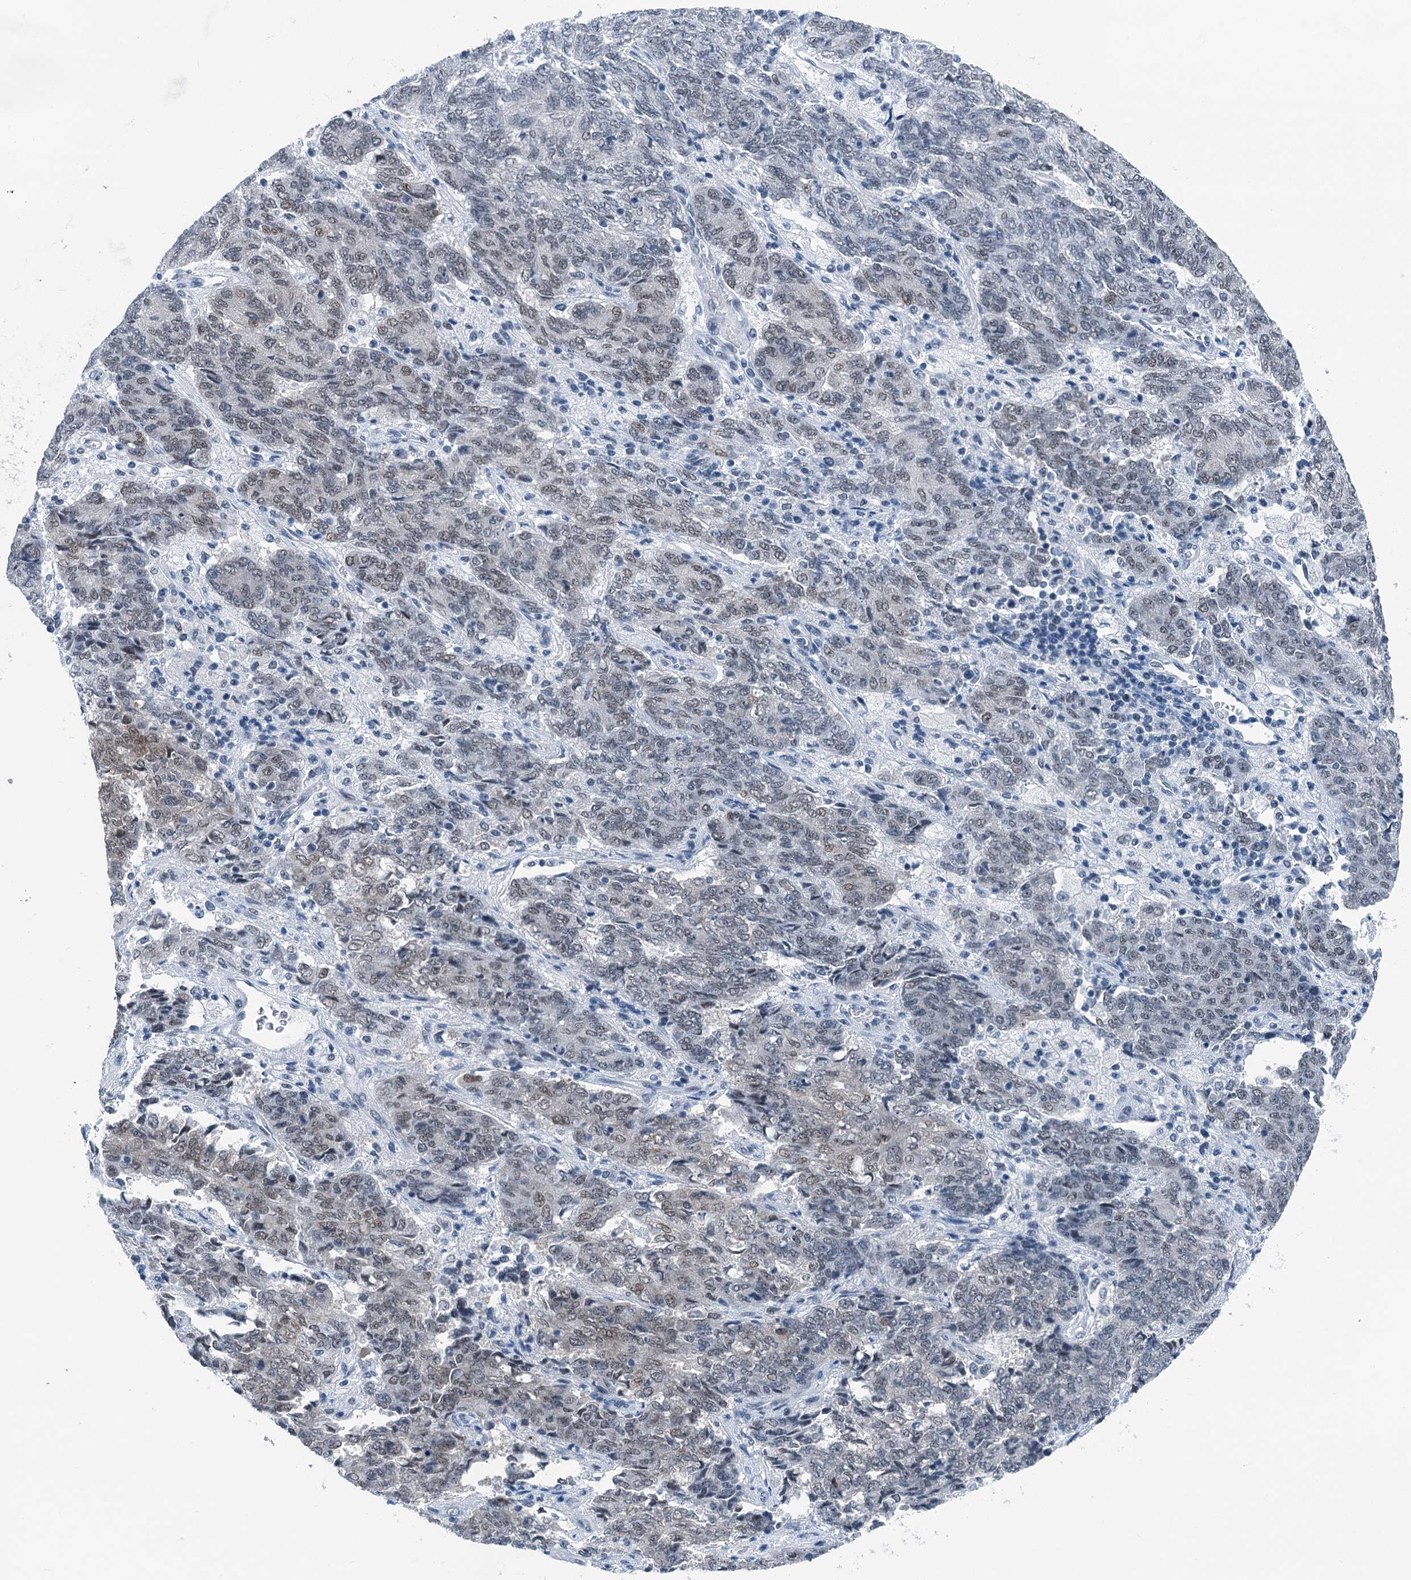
{"staining": {"intensity": "weak", "quantity": "<25%", "location": "nuclear"}, "tissue": "endometrial cancer", "cell_type": "Tumor cells", "image_type": "cancer", "snomed": [{"axis": "morphology", "description": "Adenocarcinoma, NOS"}, {"axis": "topography", "description": "Endometrium"}], "caption": "This is an IHC photomicrograph of endometrial cancer (adenocarcinoma). There is no expression in tumor cells.", "gene": "TRPT1", "patient": {"sex": "female", "age": 80}}